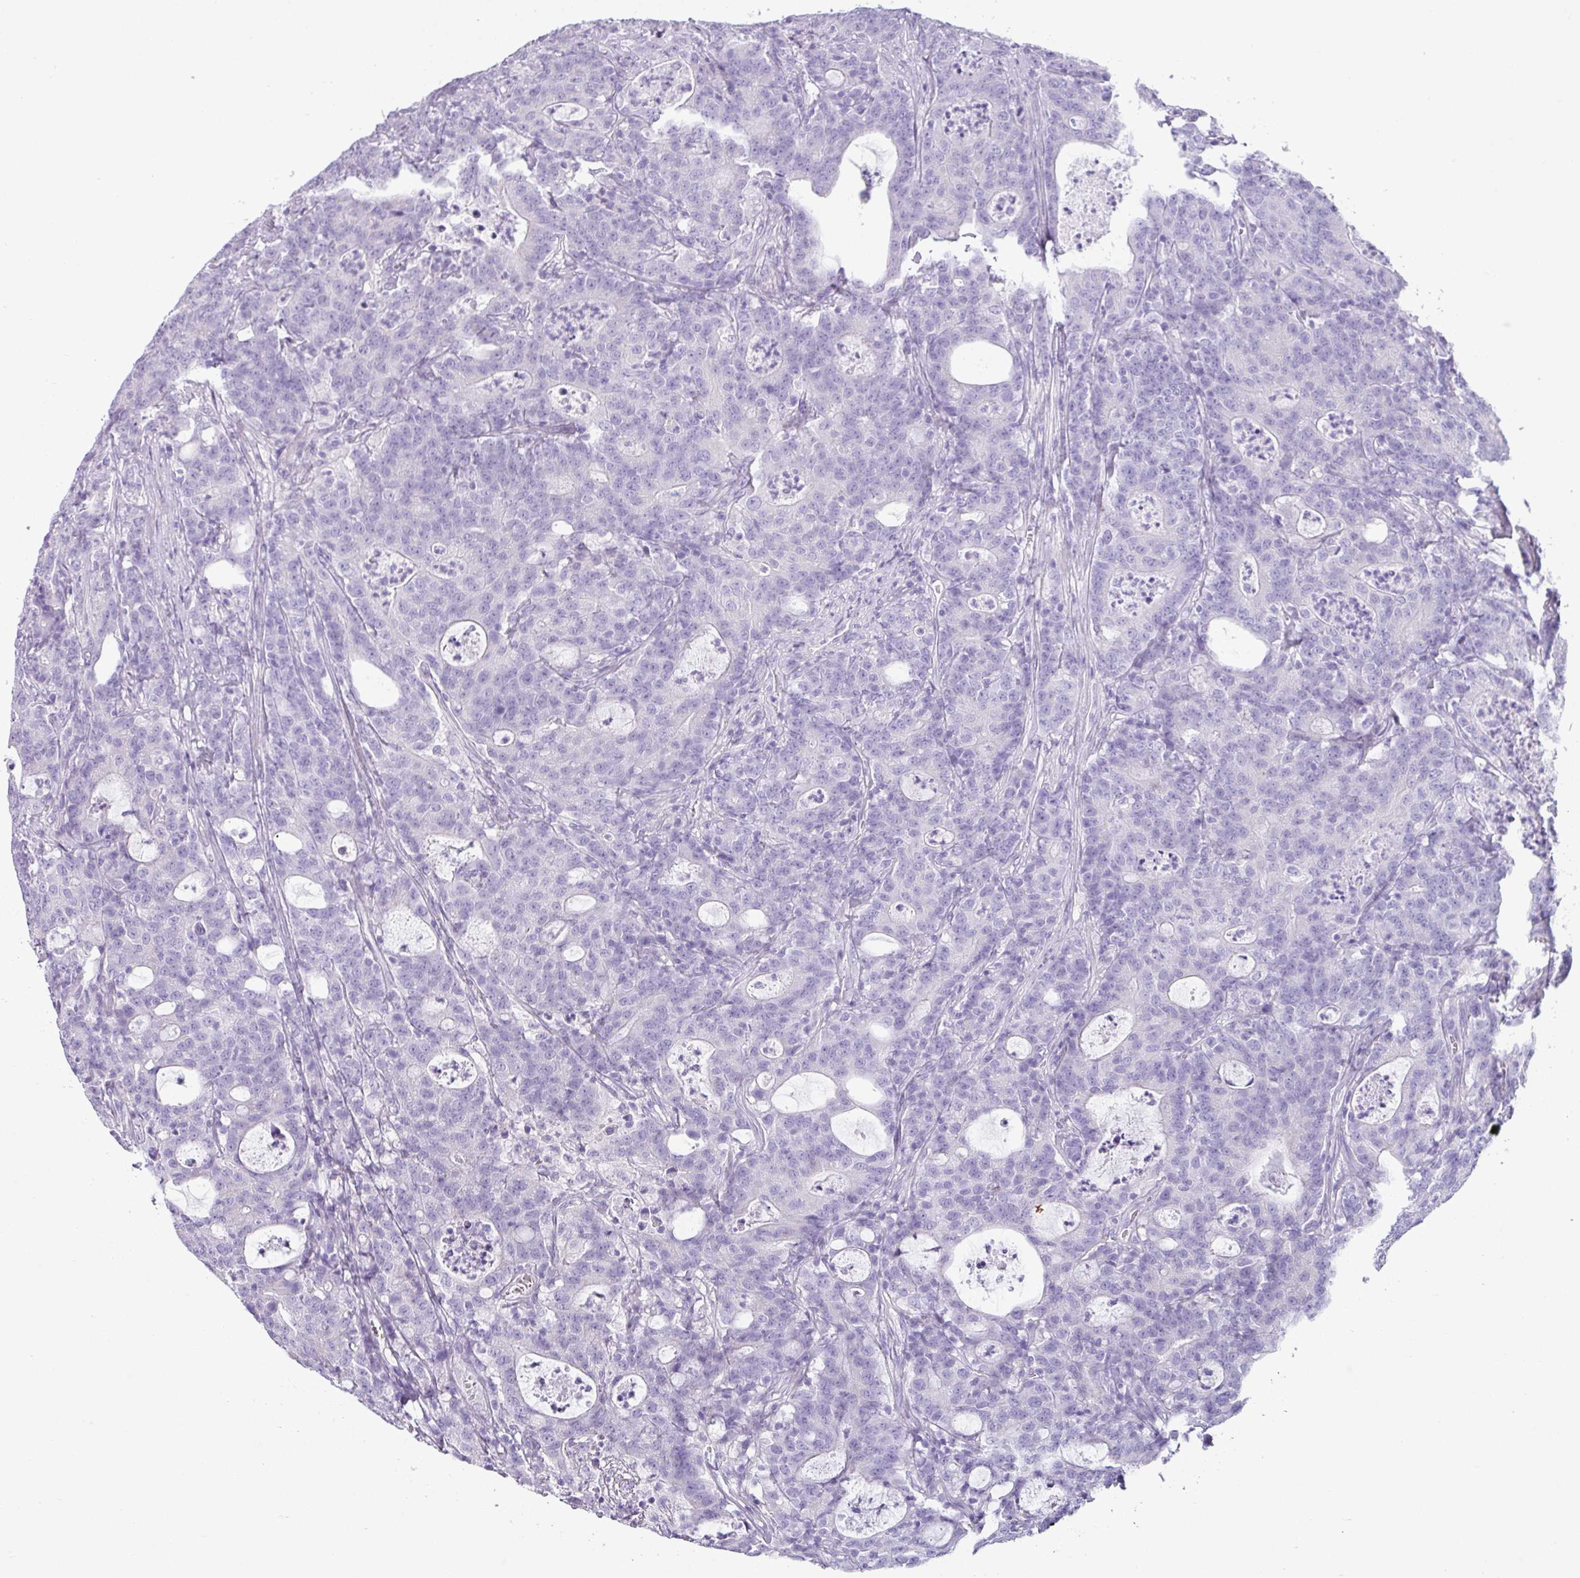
{"staining": {"intensity": "negative", "quantity": "none", "location": "none"}, "tissue": "colorectal cancer", "cell_type": "Tumor cells", "image_type": "cancer", "snomed": [{"axis": "morphology", "description": "Adenocarcinoma, NOS"}, {"axis": "topography", "description": "Colon"}], "caption": "Protein analysis of colorectal cancer (adenocarcinoma) shows no significant positivity in tumor cells.", "gene": "VCY1B", "patient": {"sex": "male", "age": 83}}